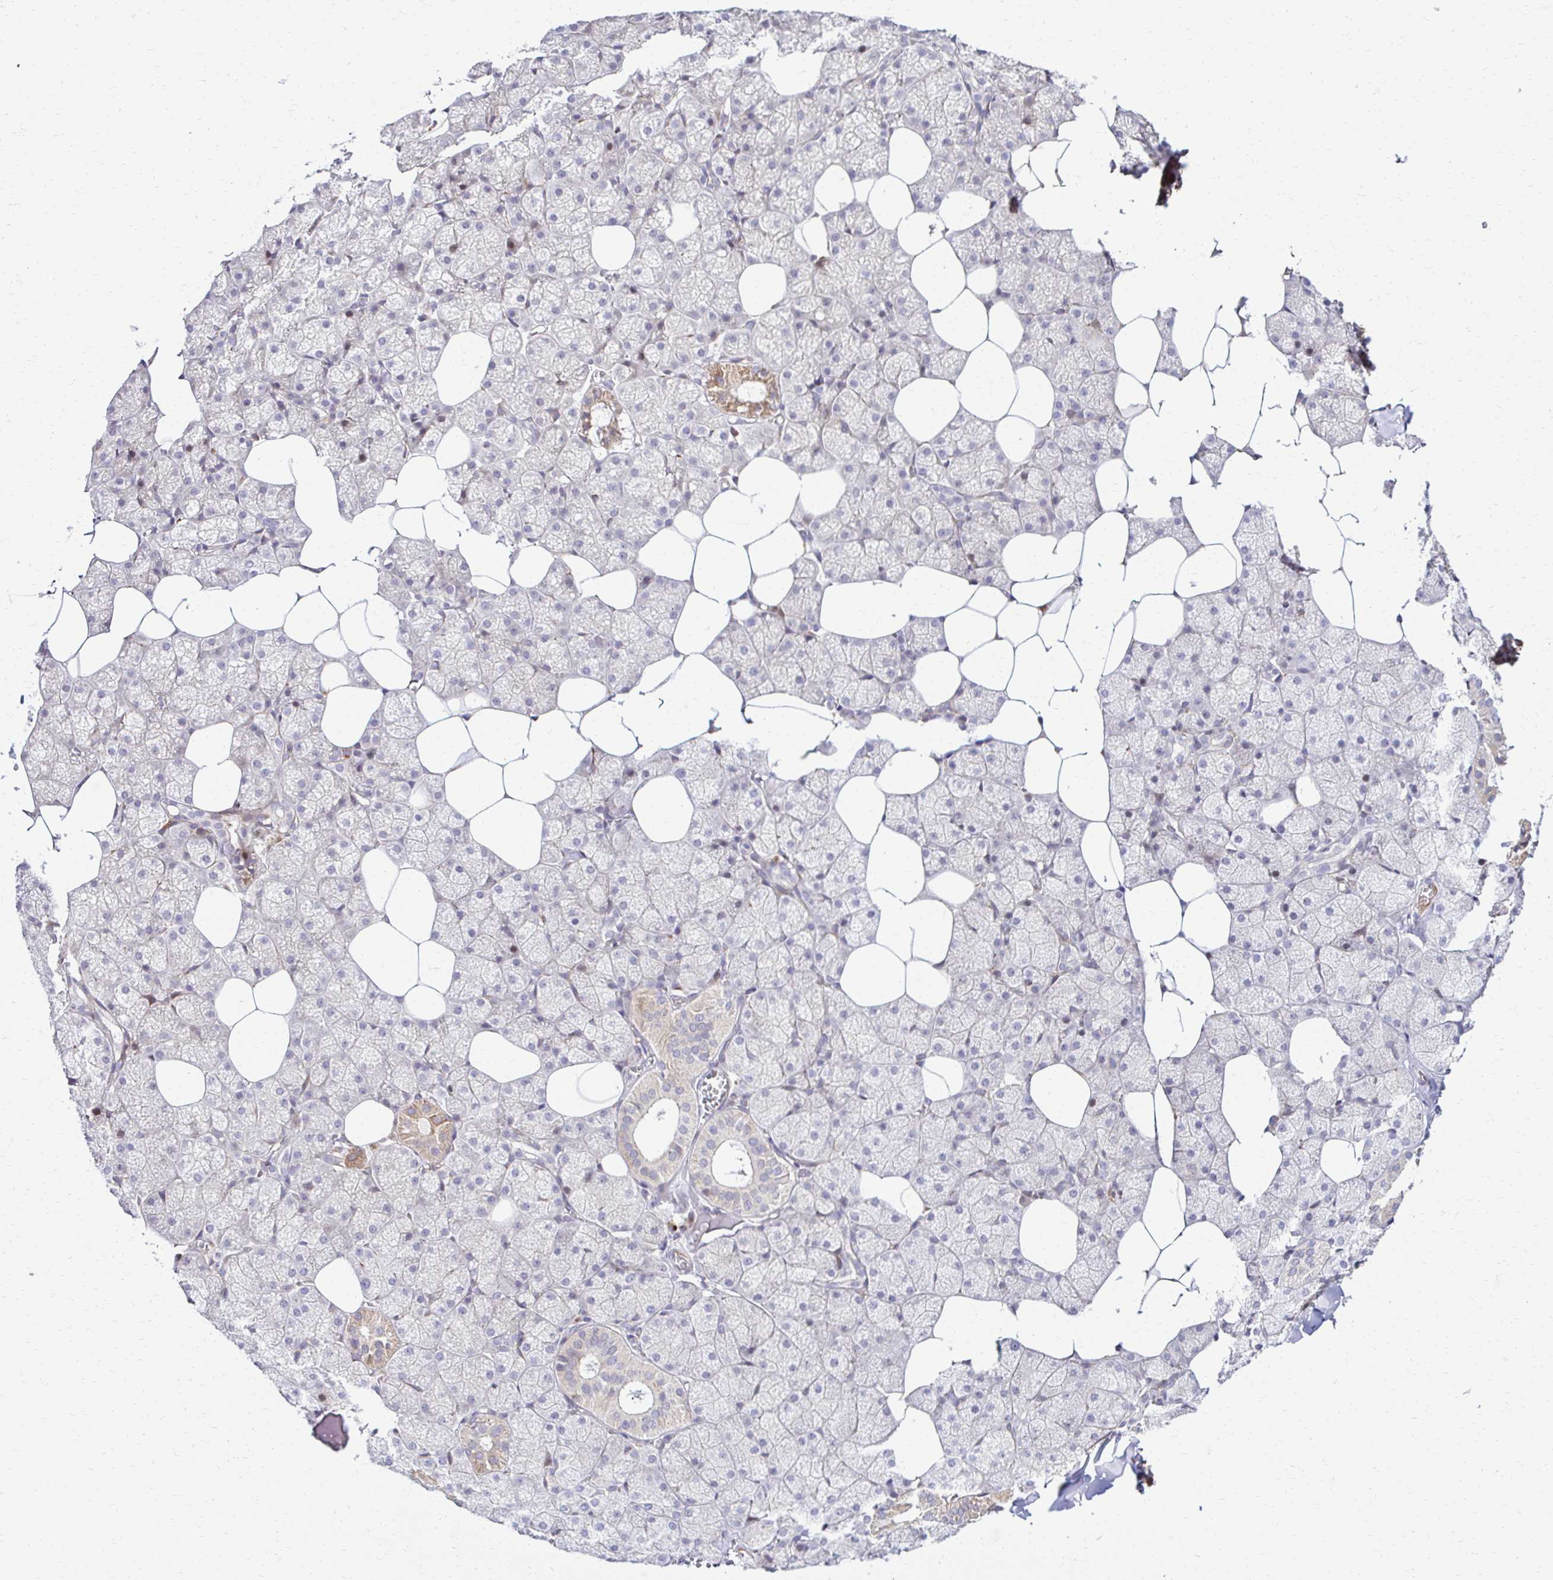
{"staining": {"intensity": "moderate", "quantity": "<25%", "location": "cytoplasmic/membranous"}, "tissue": "salivary gland", "cell_type": "Glandular cells", "image_type": "normal", "snomed": [{"axis": "morphology", "description": "Normal tissue, NOS"}, {"axis": "topography", "description": "Salivary gland"}, {"axis": "topography", "description": "Peripheral nerve tissue"}], "caption": "A low amount of moderate cytoplasmic/membranous positivity is identified in about <25% of glandular cells in normal salivary gland.", "gene": "HPS1", "patient": {"sex": "male", "age": 38}}